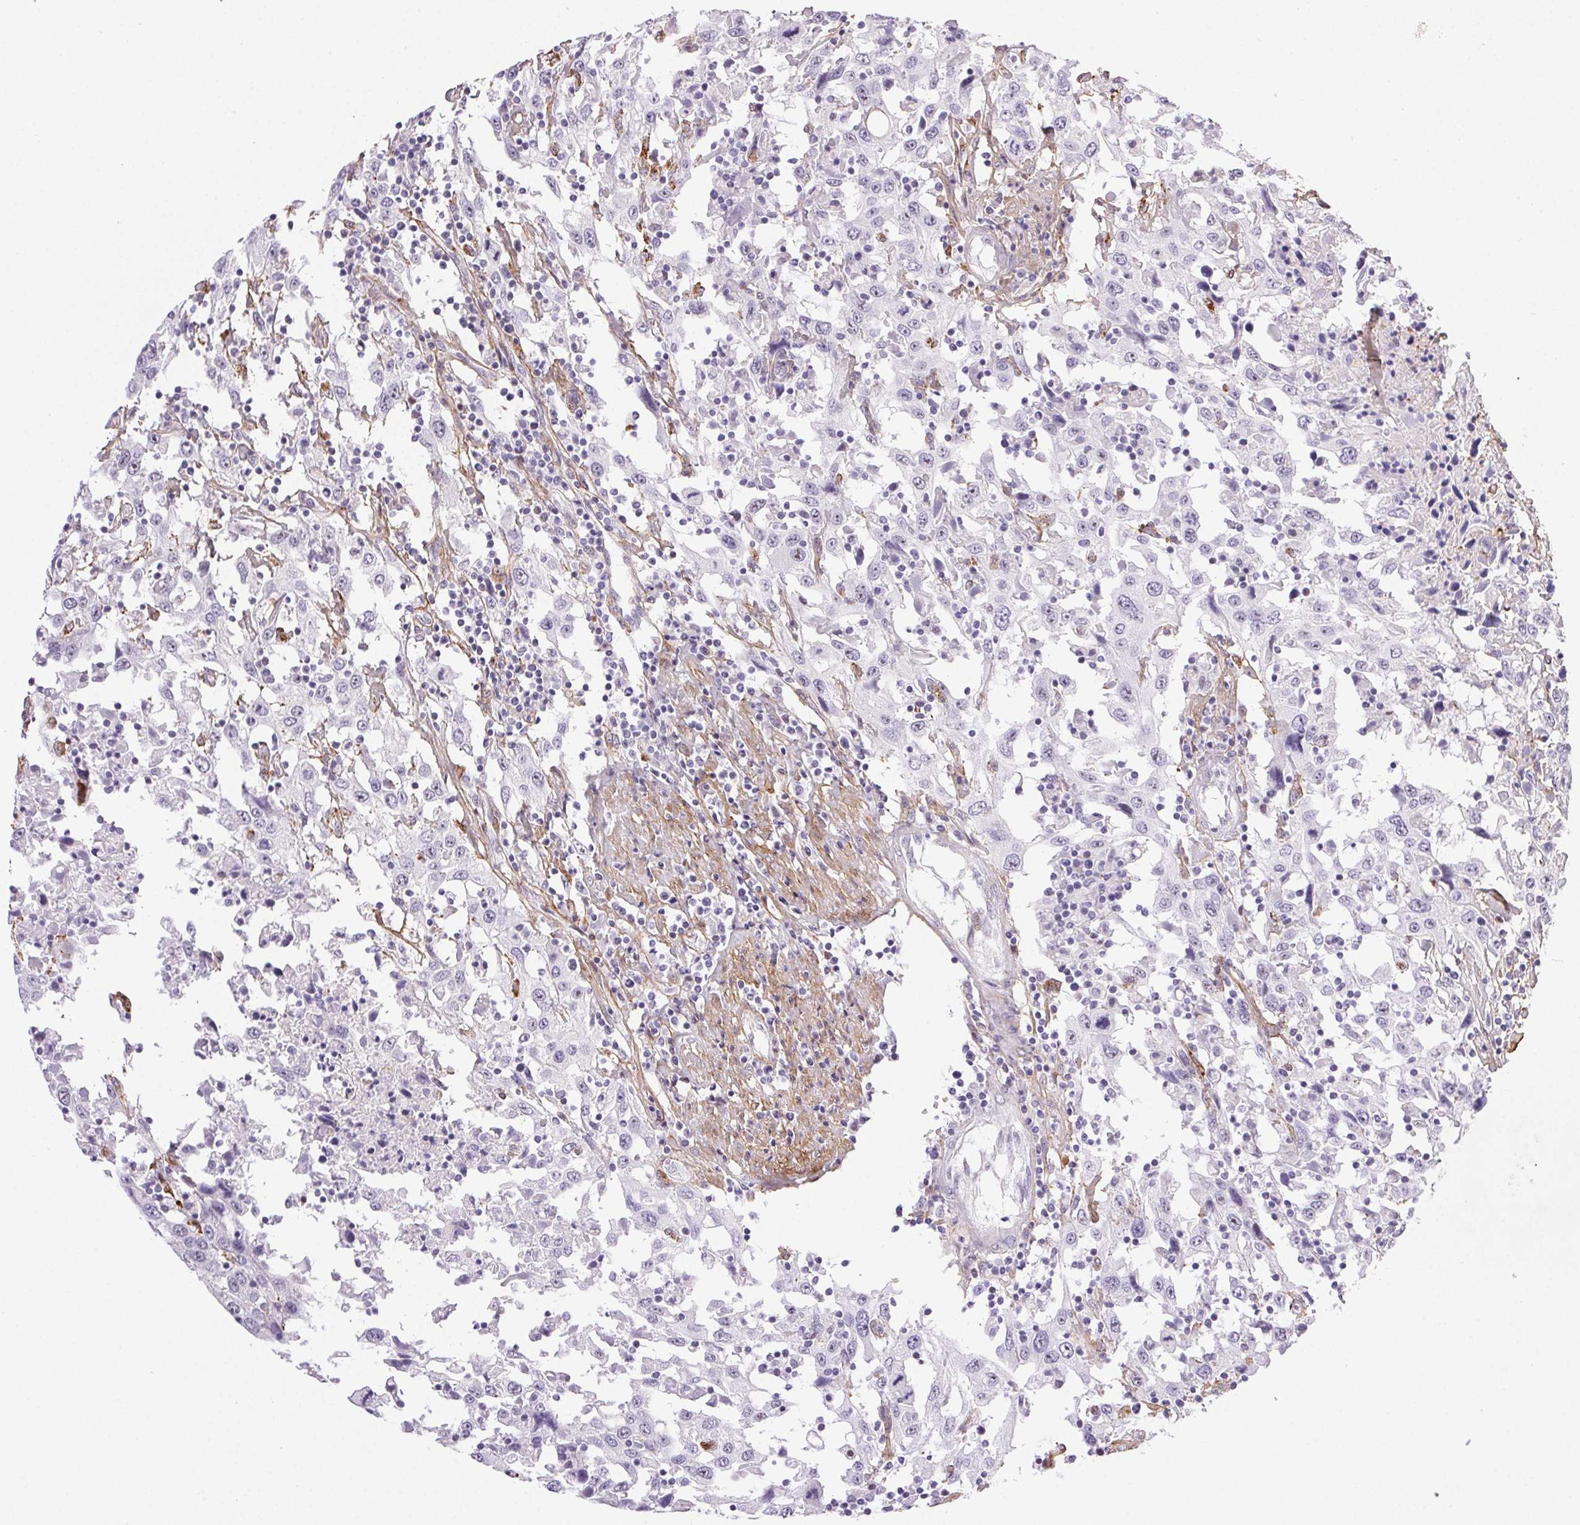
{"staining": {"intensity": "negative", "quantity": "none", "location": "none"}, "tissue": "urothelial cancer", "cell_type": "Tumor cells", "image_type": "cancer", "snomed": [{"axis": "morphology", "description": "Urothelial carcinoma, High grade"}, {"axis": "topography", "description": "Urinary bladder"}], "caption": "Immunohistochemical staining of human urothelial cancer demonstrates no significant staining in tumor cells. Brightfield microscopy of IHC stained with DAB (brown) and hematoxylin (blue), captured at high magnification.", "gene": "PDZD2", "patient": {"sex": "male", "age": 61}}